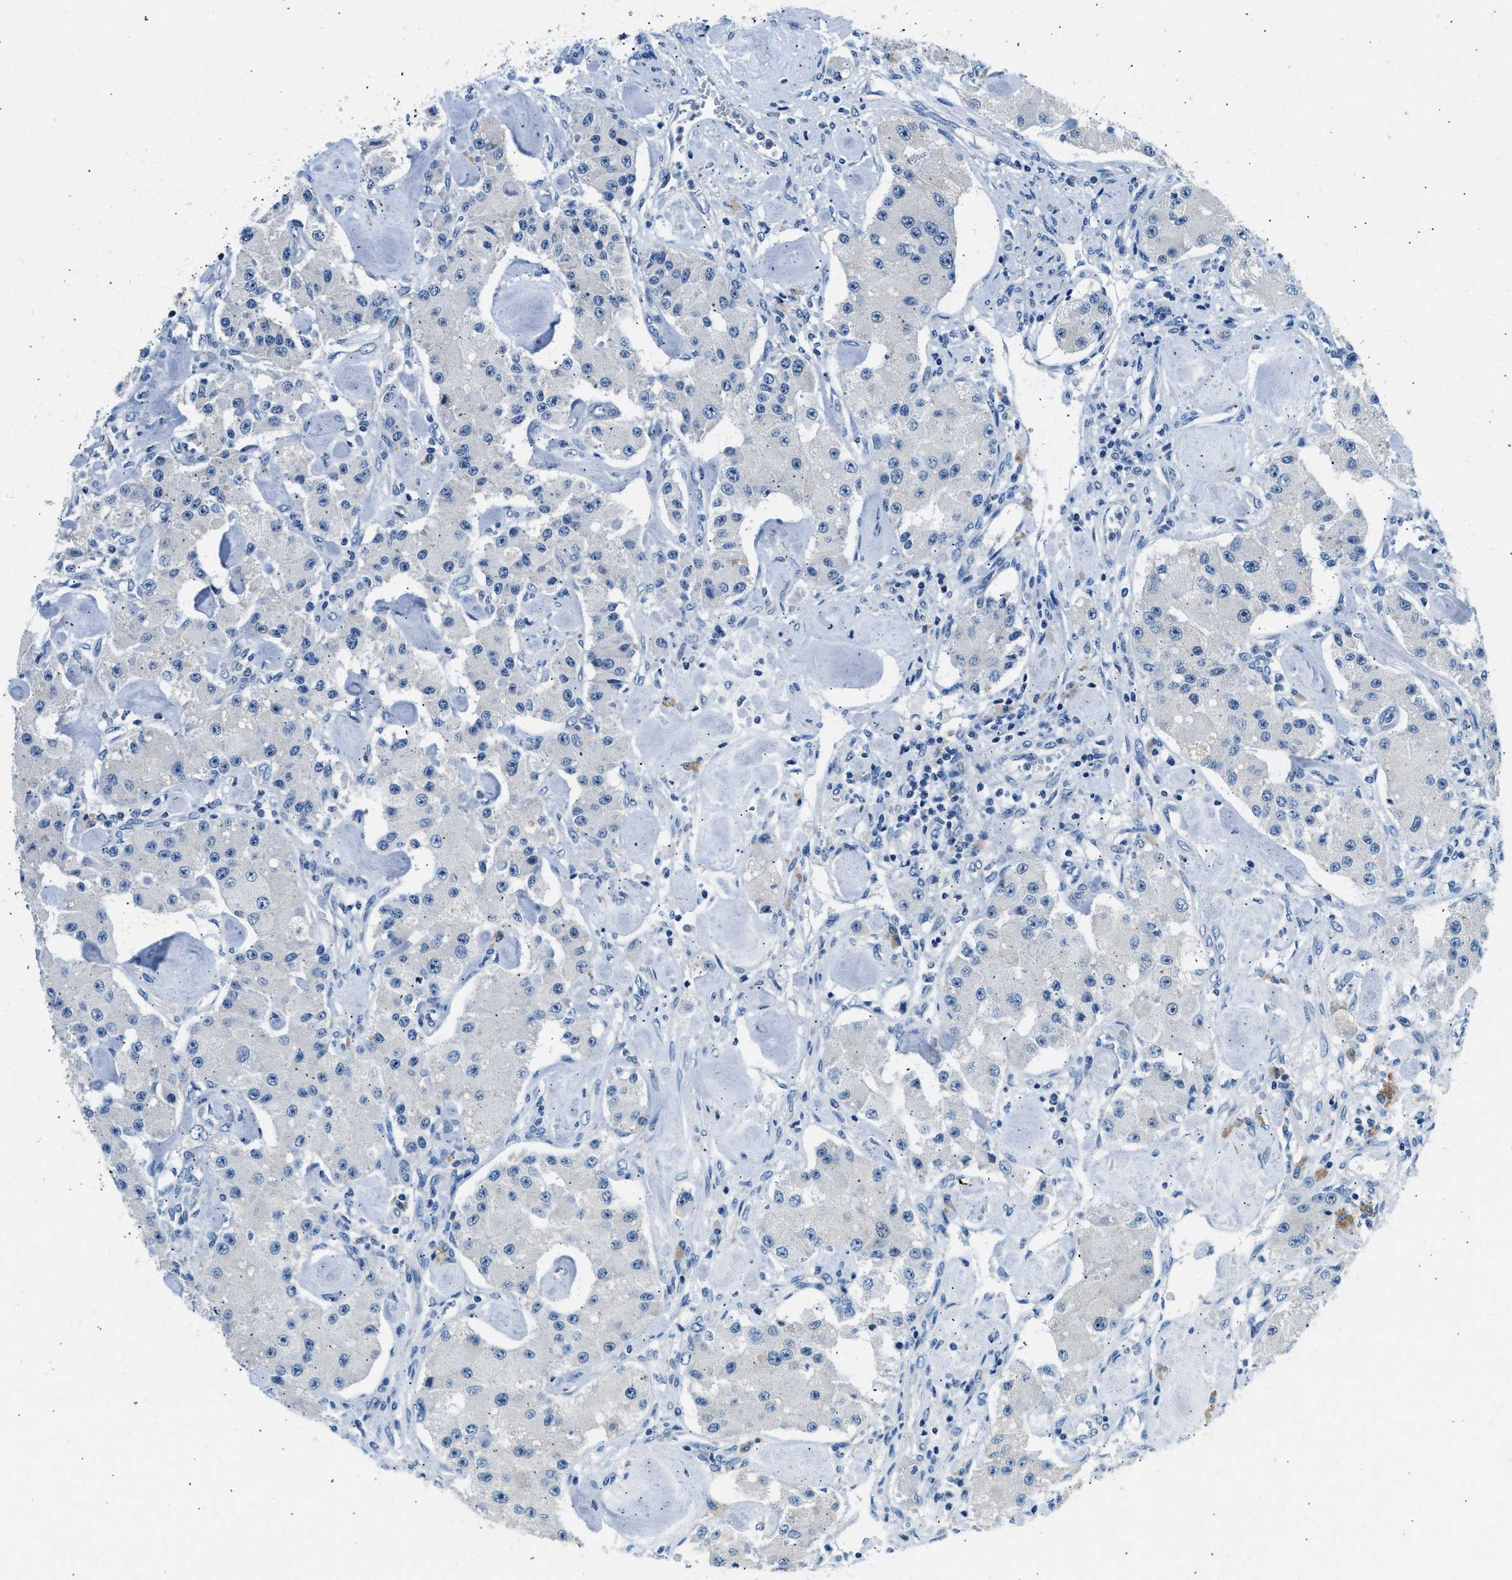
{"staining": {"intensity": "negative", "quantity": "none", "location": "none"}, "tissue": "carcinoid", "cell_type": "Tumor cells", "image_type": "cancer", "snomed": [{"axis": "morphology", "description": "Carcinoid, malignant, NOS"}, {"axis": "topography", "description": "Pancreas"}], "caption": "DAB (3,3'-diaminobenzidine) immunohistochemical staining of human carcinoid shows no significant staining in tumor cells.", "gene": "CLDN18", "patient": {"sex": "male", "age": 41}}